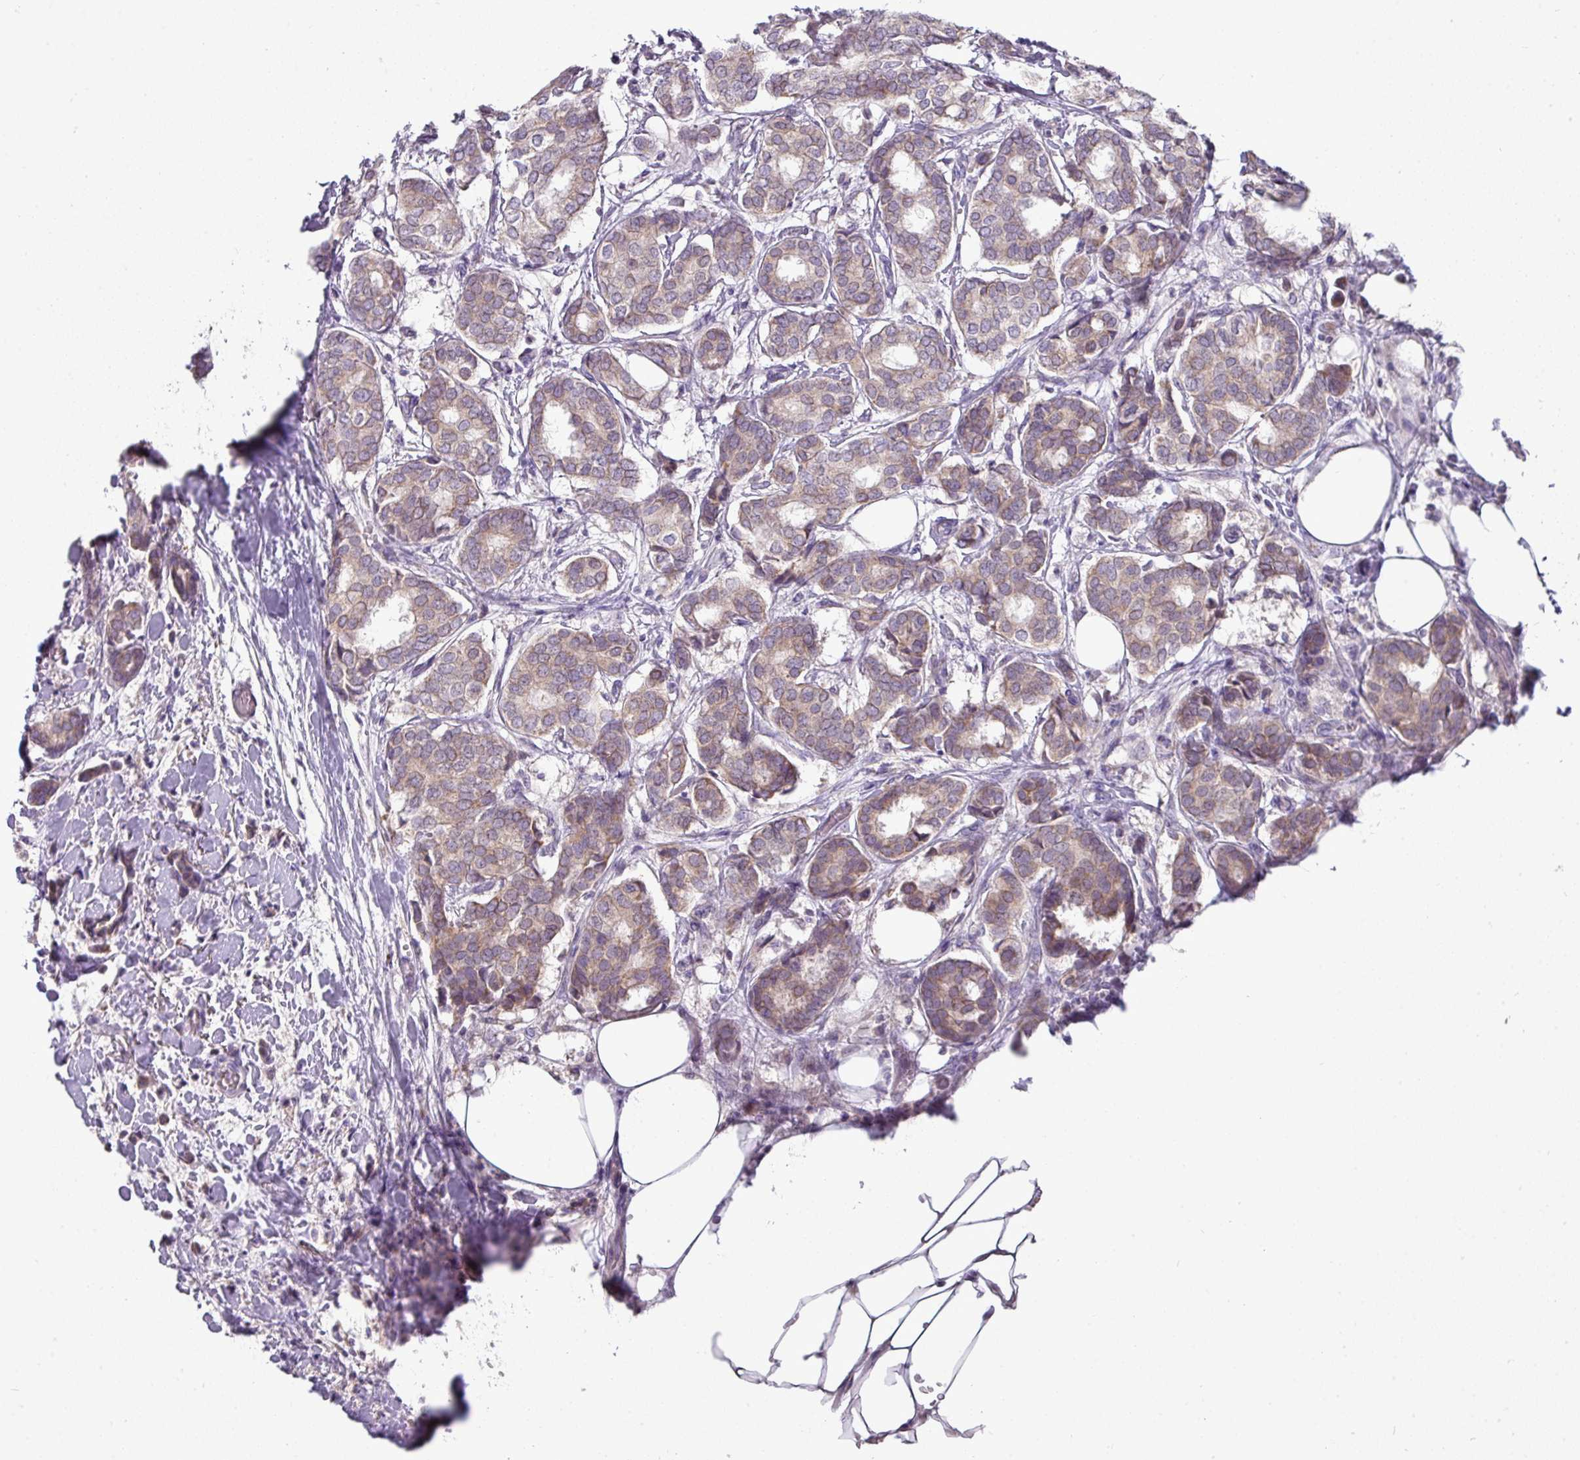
{"staining": {"intensity": "weak", "quantity": "25%-75%", "location": "cytoplasmic/membranous"}, "tissue": "breast cancer", "cell_type": "Tumor cells", "image_type": "cancer", "snomed": [{"axis": "morphology", "description": "Duct carcinoma"}, {"axis": "topography", "description": "Breast"}], "caption": "This is a histology image of immunohistochemistry (IHC) staining of breast intraductal carcinoma, which shows weak staining in the cytoplasmic/membranous of tumor cells.", "gene": "TRAPPC1", "patient": {"sex": "female", "age": 73}}